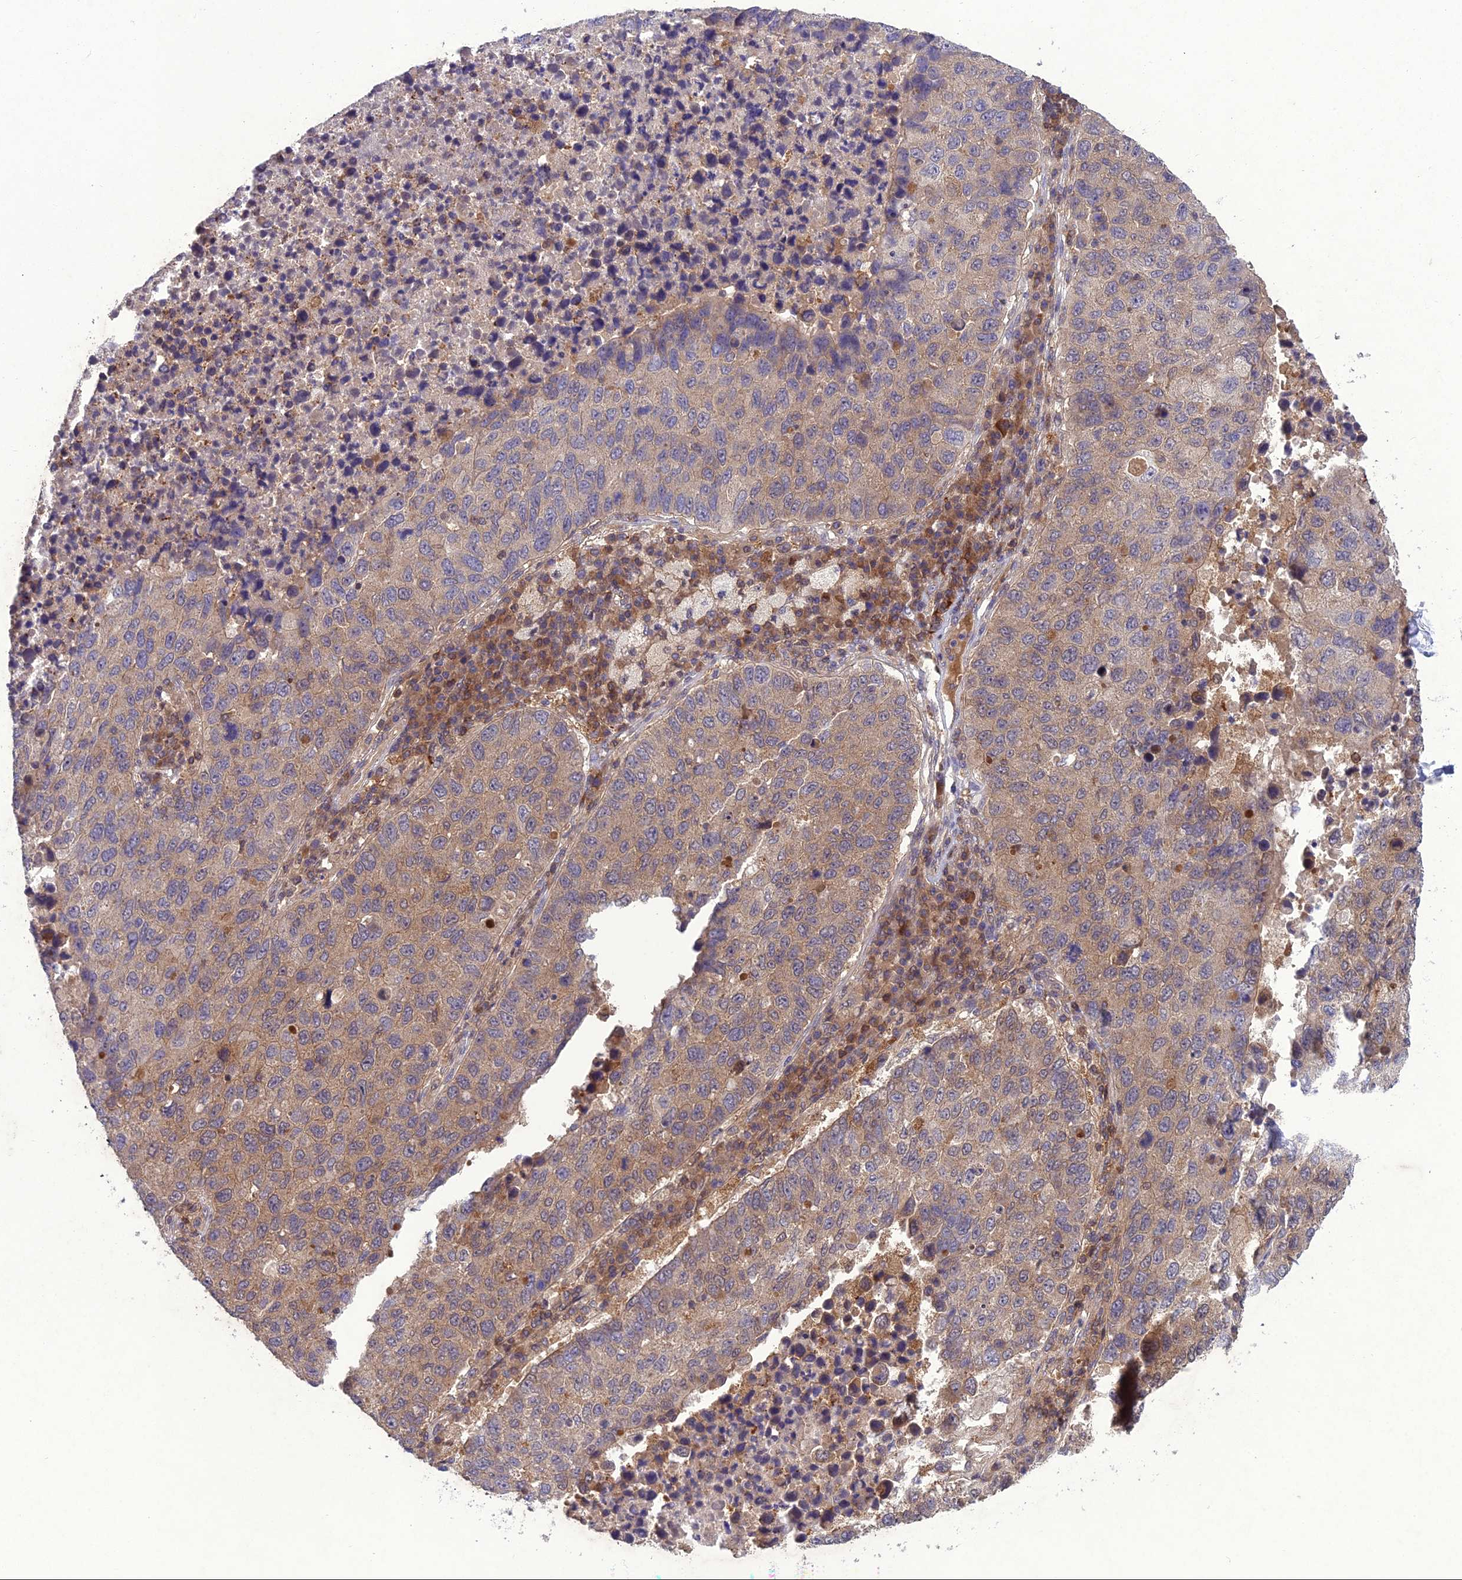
{"staining": {"intensity": "weak", "quantity": ">75%", "location": "cytoplasmic/membranous"}, "tissue": "lung cancer", "cell_type": "Tumor cells", "image_type": "cancer", "snomed": [{"axis": "morphology", "description": "Squamous cell carcinoma, NOS"}, {"axis": "topography", "description": "Lung"}], "caption": "Protein expression analysis of human lung cancer (squamous cell carcinoma) reveals weak cytoplasmic/membranous expression in about >75% of tumor cells.", "gene": "GDF6", "patient": {"sex": "male", "age": 73}}